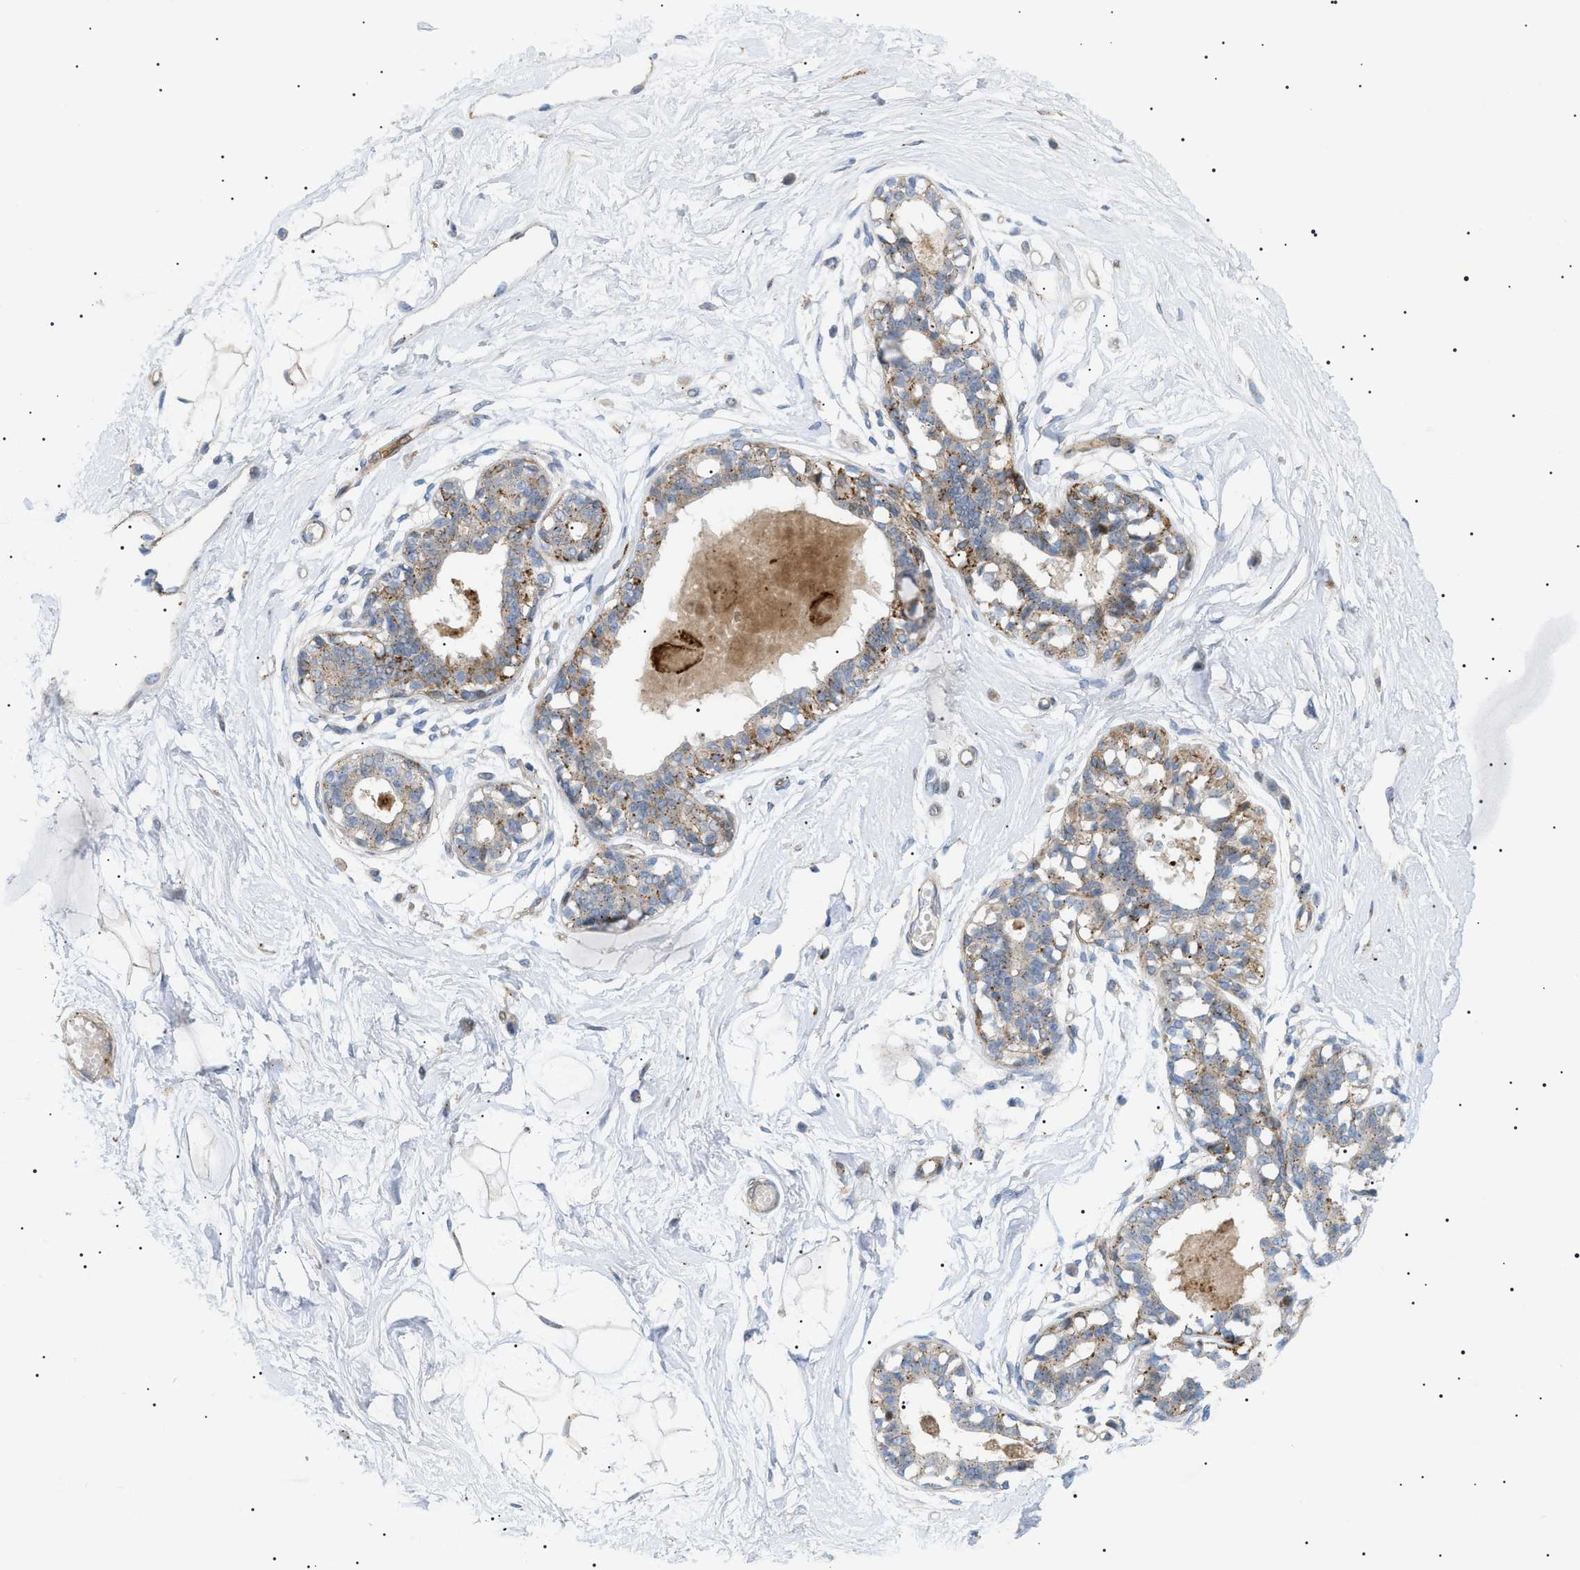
{"staining": {"intensity": "negative", "quantity": "none", "location": "none"}, "tissue": "breast", "cell_type": "Adipocytes", "image_type": "normal", "snomed": [{"axis": "morphology", "description": "Normal tissue, NOS"}, {"axis": "topography", "description": "Breast"}], "caption": "High magnification brightfield microscopy of normal breast stained with DAB (3,3'-diaminobenzidine) (brown) and counterstained with hematoxylin (blue): adipocytes show no significant expression.", "gene": "SFXN5", "patient": {"sex": "female", "age": 45}}